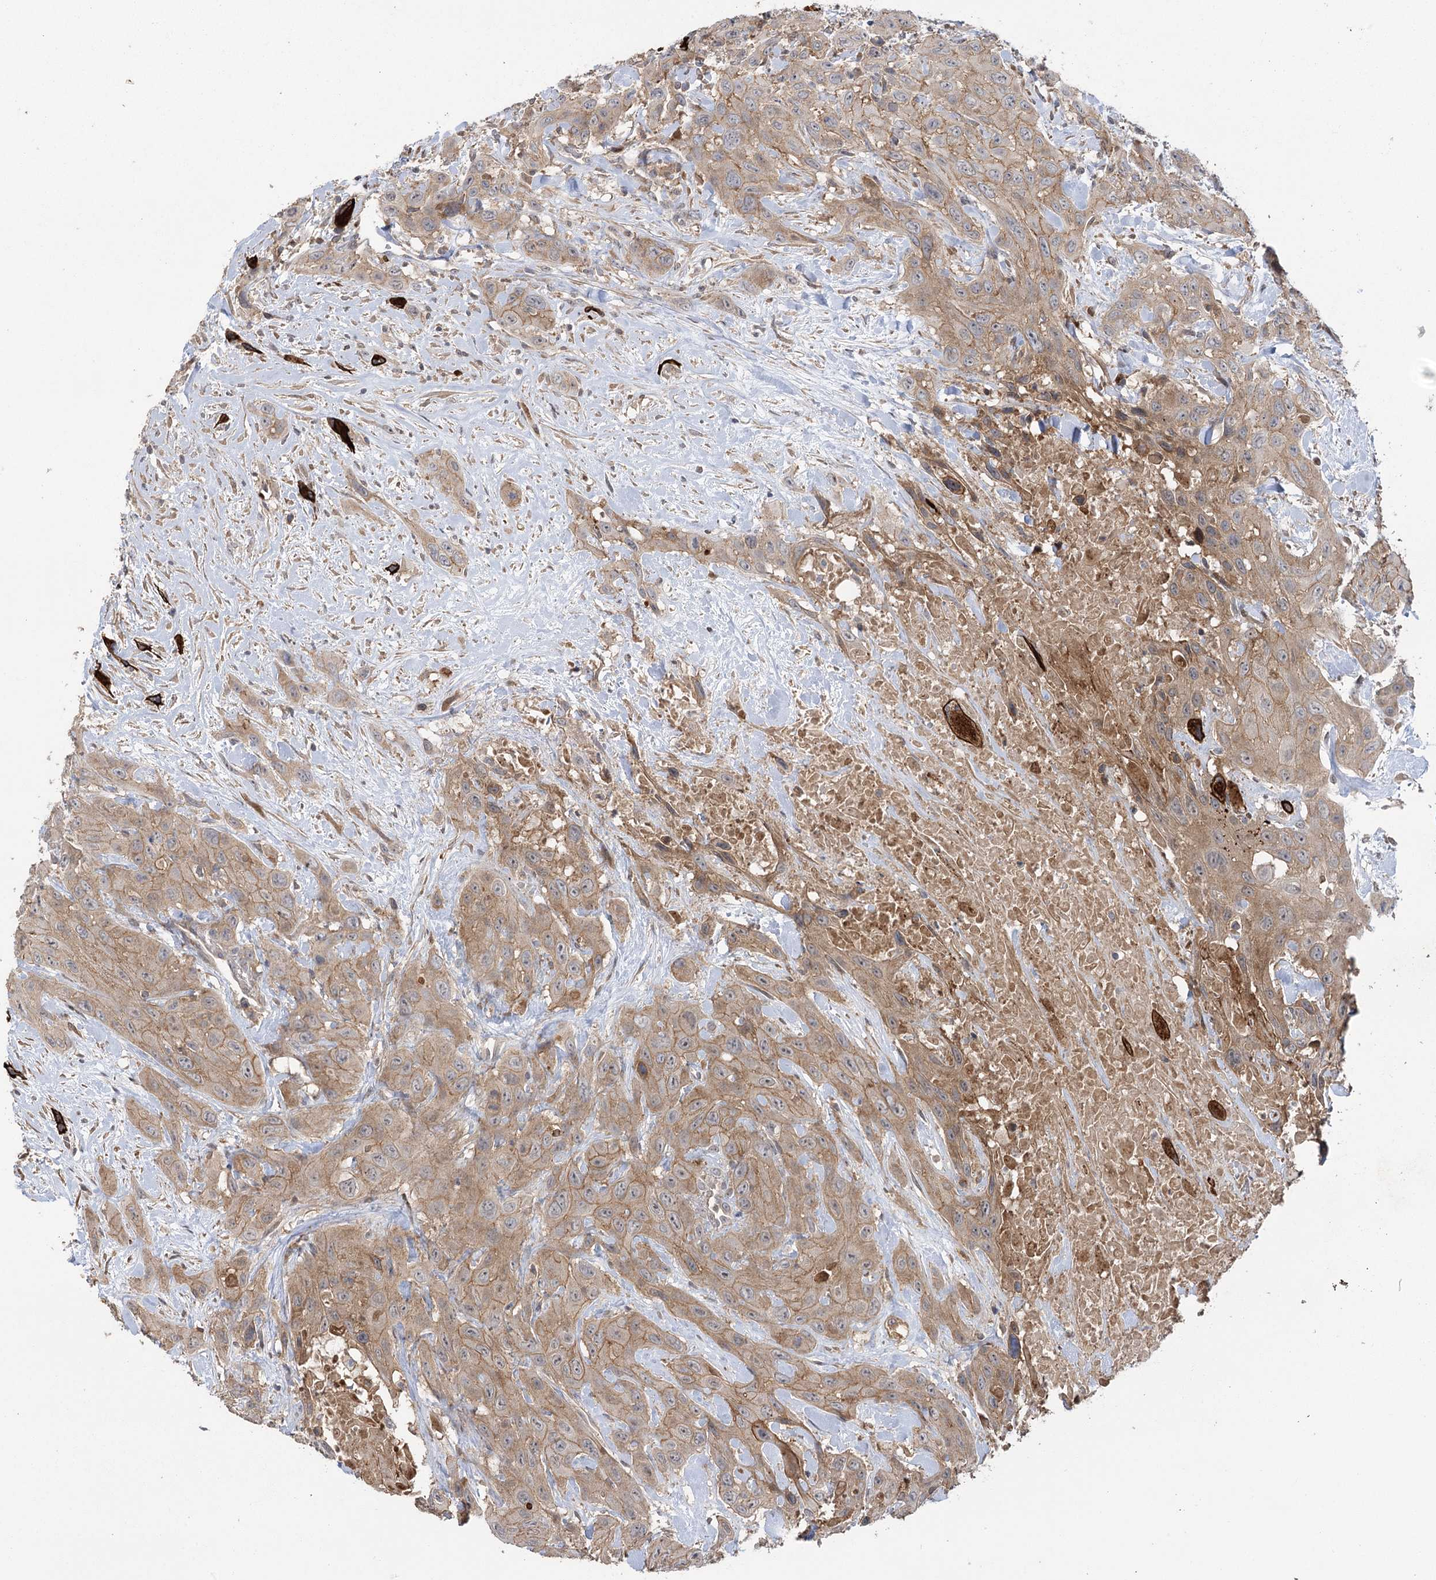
{"staining": {"intensity": "moderate", "quantity": ">75%", "location": "cytoplasmic/membranous"}, "tissue": "head and neck cancer", "cell_type": "Tumor cells", "image_type": "cancer", "snomed": [{"axis": "morphology", "description": "Squamous cell carcinoma, NOS"}, {"axis": "topography", "description": "Head-Neck"}], "caption": "Brown immunohistochemical staining in head and neck squamous cell carcinoma demonstrates moderate cytoplasmic/membranous expression in about >75% of tumor cells. The staining was performed using DAB (3,3'-diaminobenzidine) to visualize the protein expression in brown, while the nuclei were stained in blue with hematoxylin (Magnification: 20x).", "gene": "KCNN2", "patient": {"sex": "male", "age": 81}}